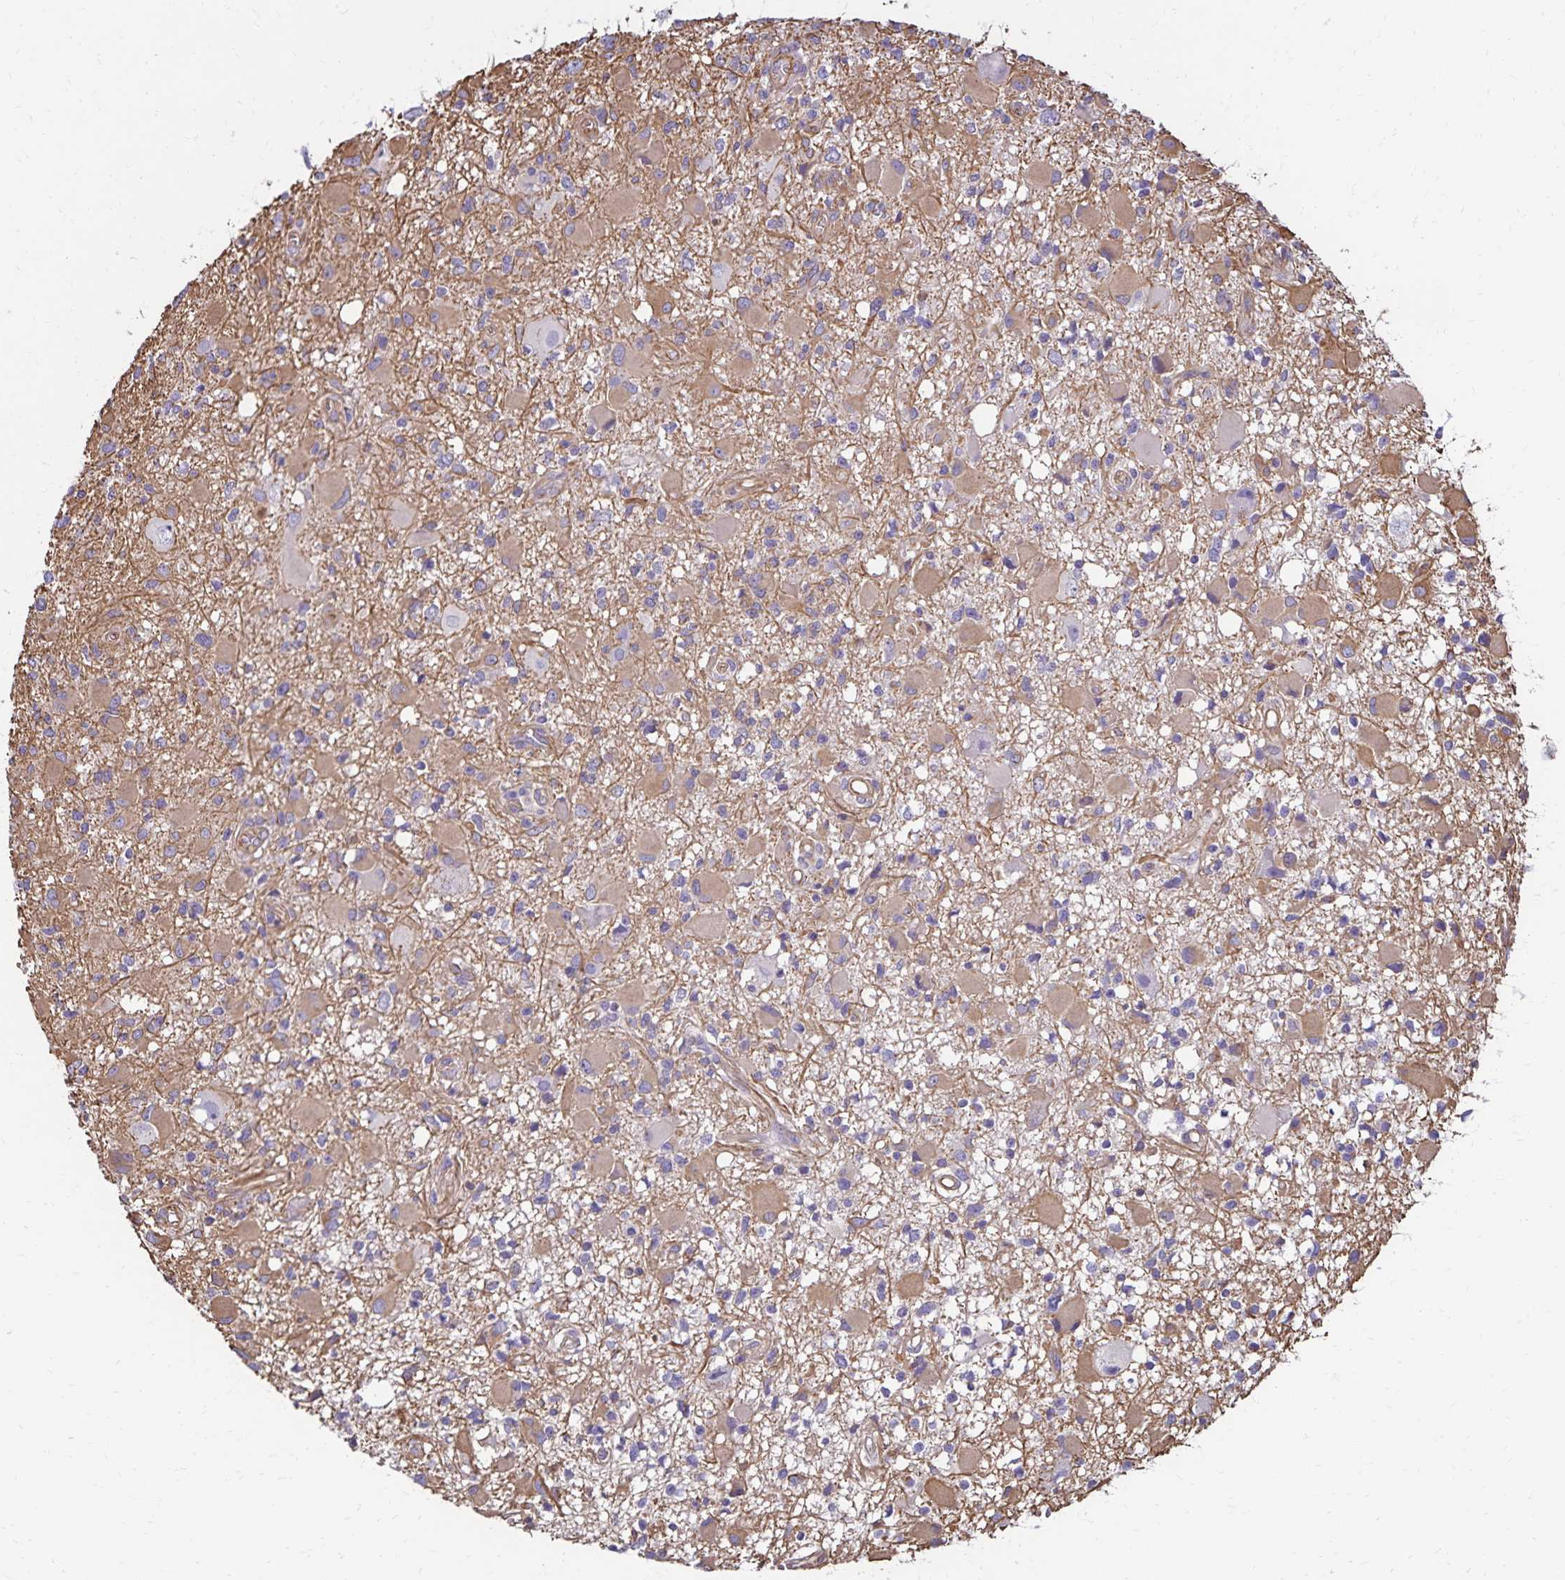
{"staining": {"intensity": "weak", "quantity": "25%-75%", "location": "cytoplasmic/membranous"}, "tissue": "glioma", "cell_type": "Tumor cells", "image_type": "cancer", "snomed": [{"axis": "morphology", "description": "Glioma, malignant, High grade"}, {"axis": "topography", "description": "Brain"}], "caption": "Tumor cells display weak cytoplasmic/membranous positivity in about 25%-75% of cells in malignant glioma (high-grade).", "gene": "TRPV6", "patient": {"sex": "male", "age": 54}}